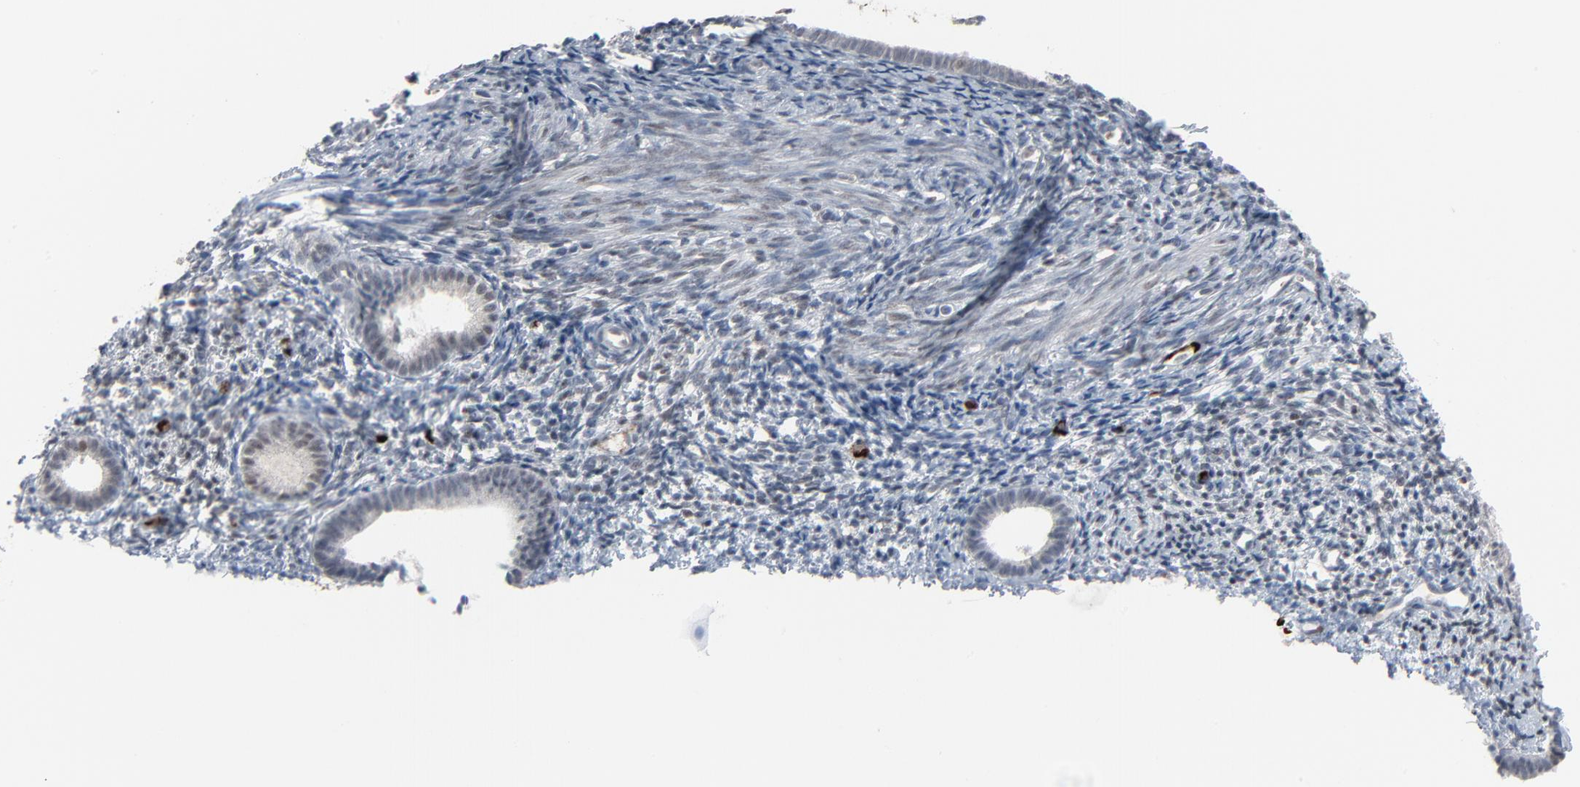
{"staining": {"intensity": "negative", "quantity": "none", "location": "none"}, "tissue": "endometrium", "cell_type": "Cells in endometrial stroma", "image_type": "normal", "snomed": [{"axis": "morphology", "description": "Normal tissue, NOS"}, {"axis": "topography", "description": "Smooth muscle"}, {"axis": "topography", "description": "Endometrium"}], "caption": "Immunohistochemistry (IHC) photomicrograph of unremarkable endometrium: endometrium stained with DAB exhibits no significant protein staining in cells in endometrial stroma. (Immunohistochemistry, brightfield microscopy, high magnification).", "gene": "SAGE1", "patient": {"sex": "female", "age": 57}}